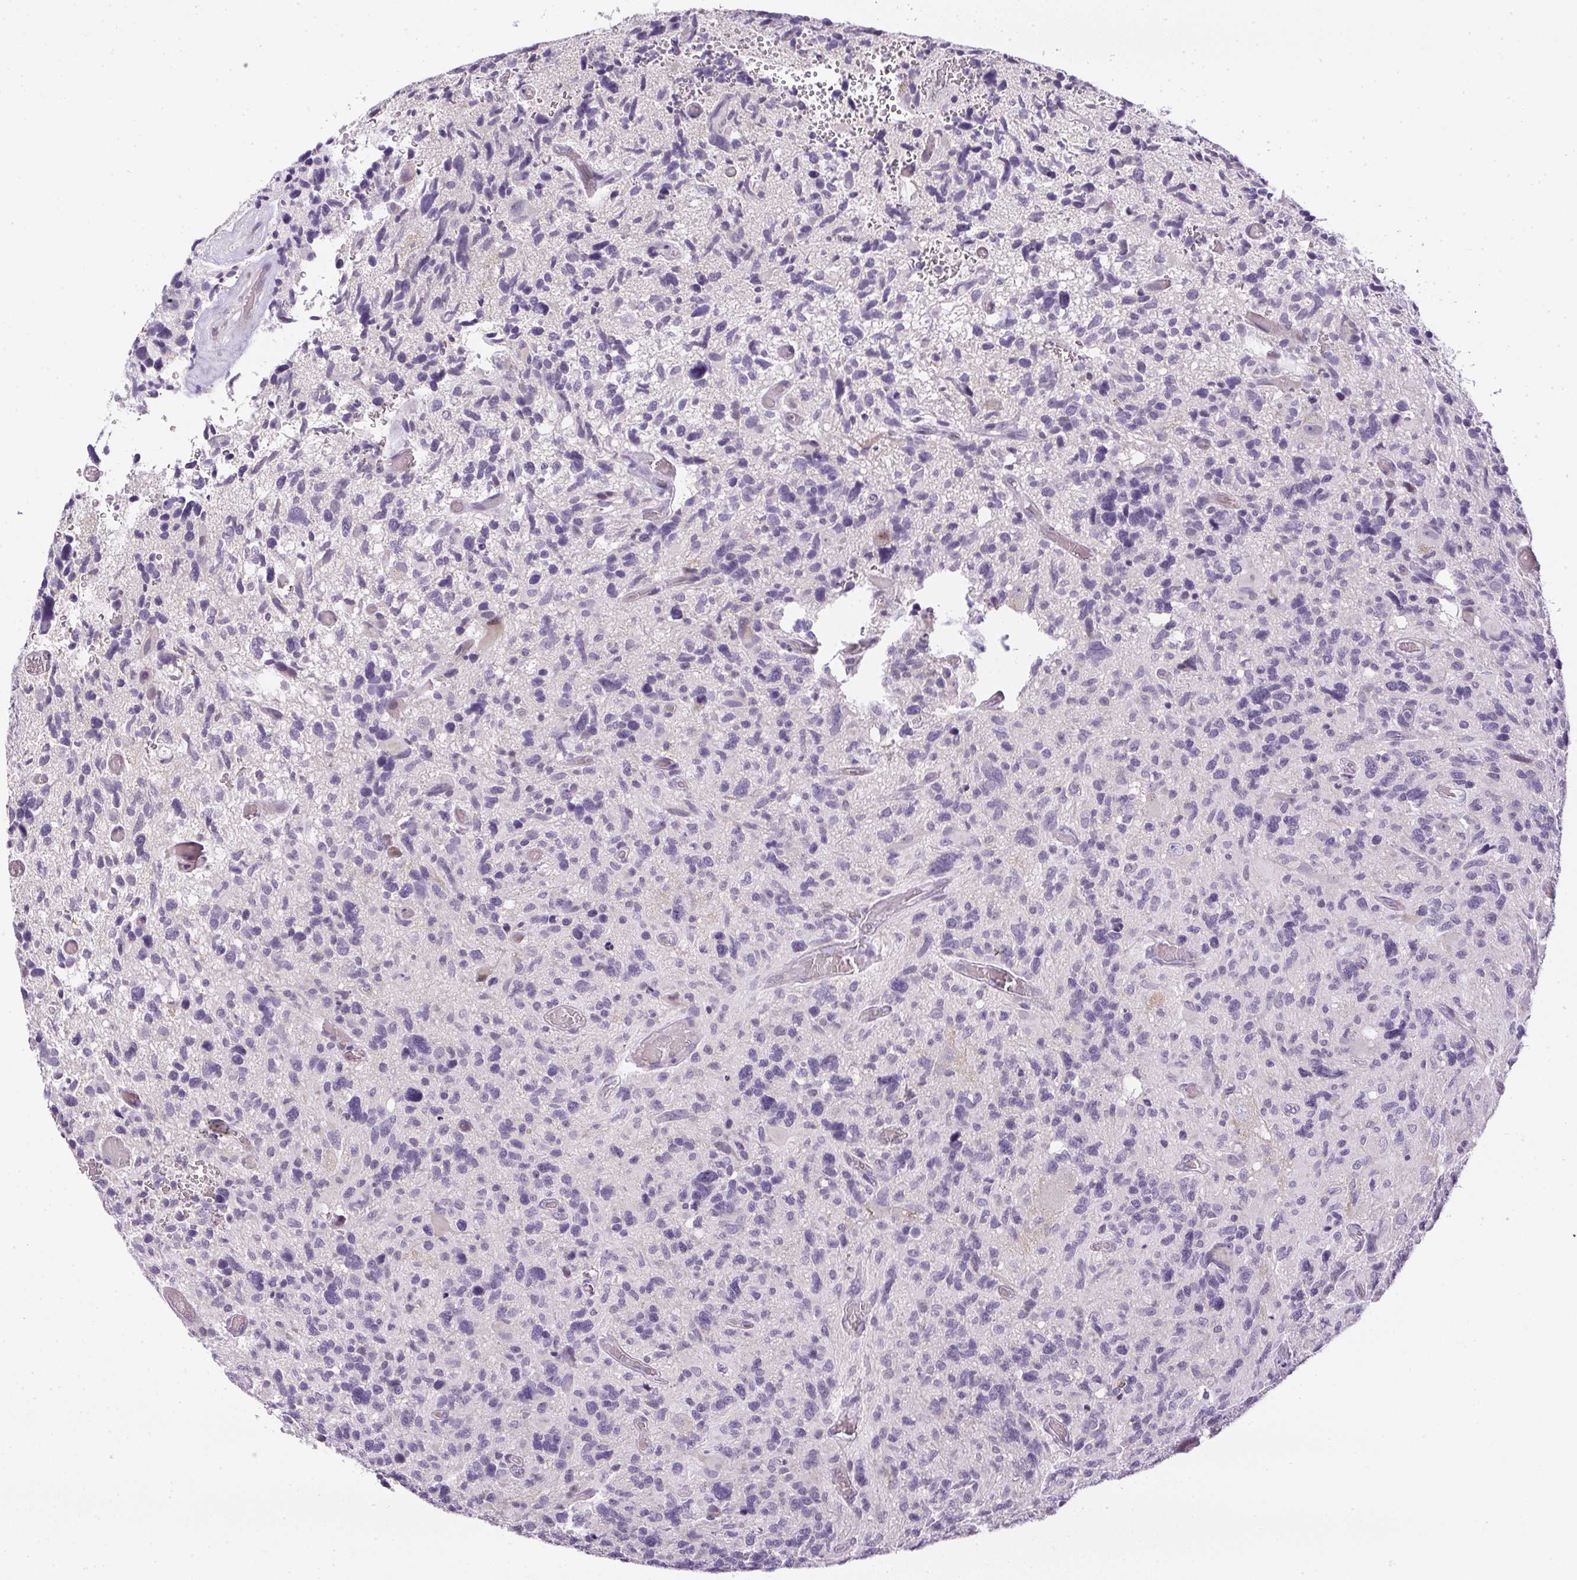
{"staining": {"intensity": "negative", "quantity": "none", "location": "none"}, "tissue": "glioma", "cell_type": "Tumor cells", "image_type": "cancer", "snomed": [{"axis": "morphology", "description": "Glioma, malignant, High grade"}, {"axis": "topography", "description": "Brain"}], "caption": "High magnification brightfield microscopy of malignant glioma (high-grade) stained with DAB (3,3'-diaminobenzidine) (brown) and counterstained with hematoxylin (blue): tumor cells show no significant expression. The staining is performed using DAB (3,3'-diaminobenzidine) brown chromogen with nuclei counter-stained in using hematoxylin.", "gene": "GSDMC", "patient": {"sex": "male", "age": 49}}